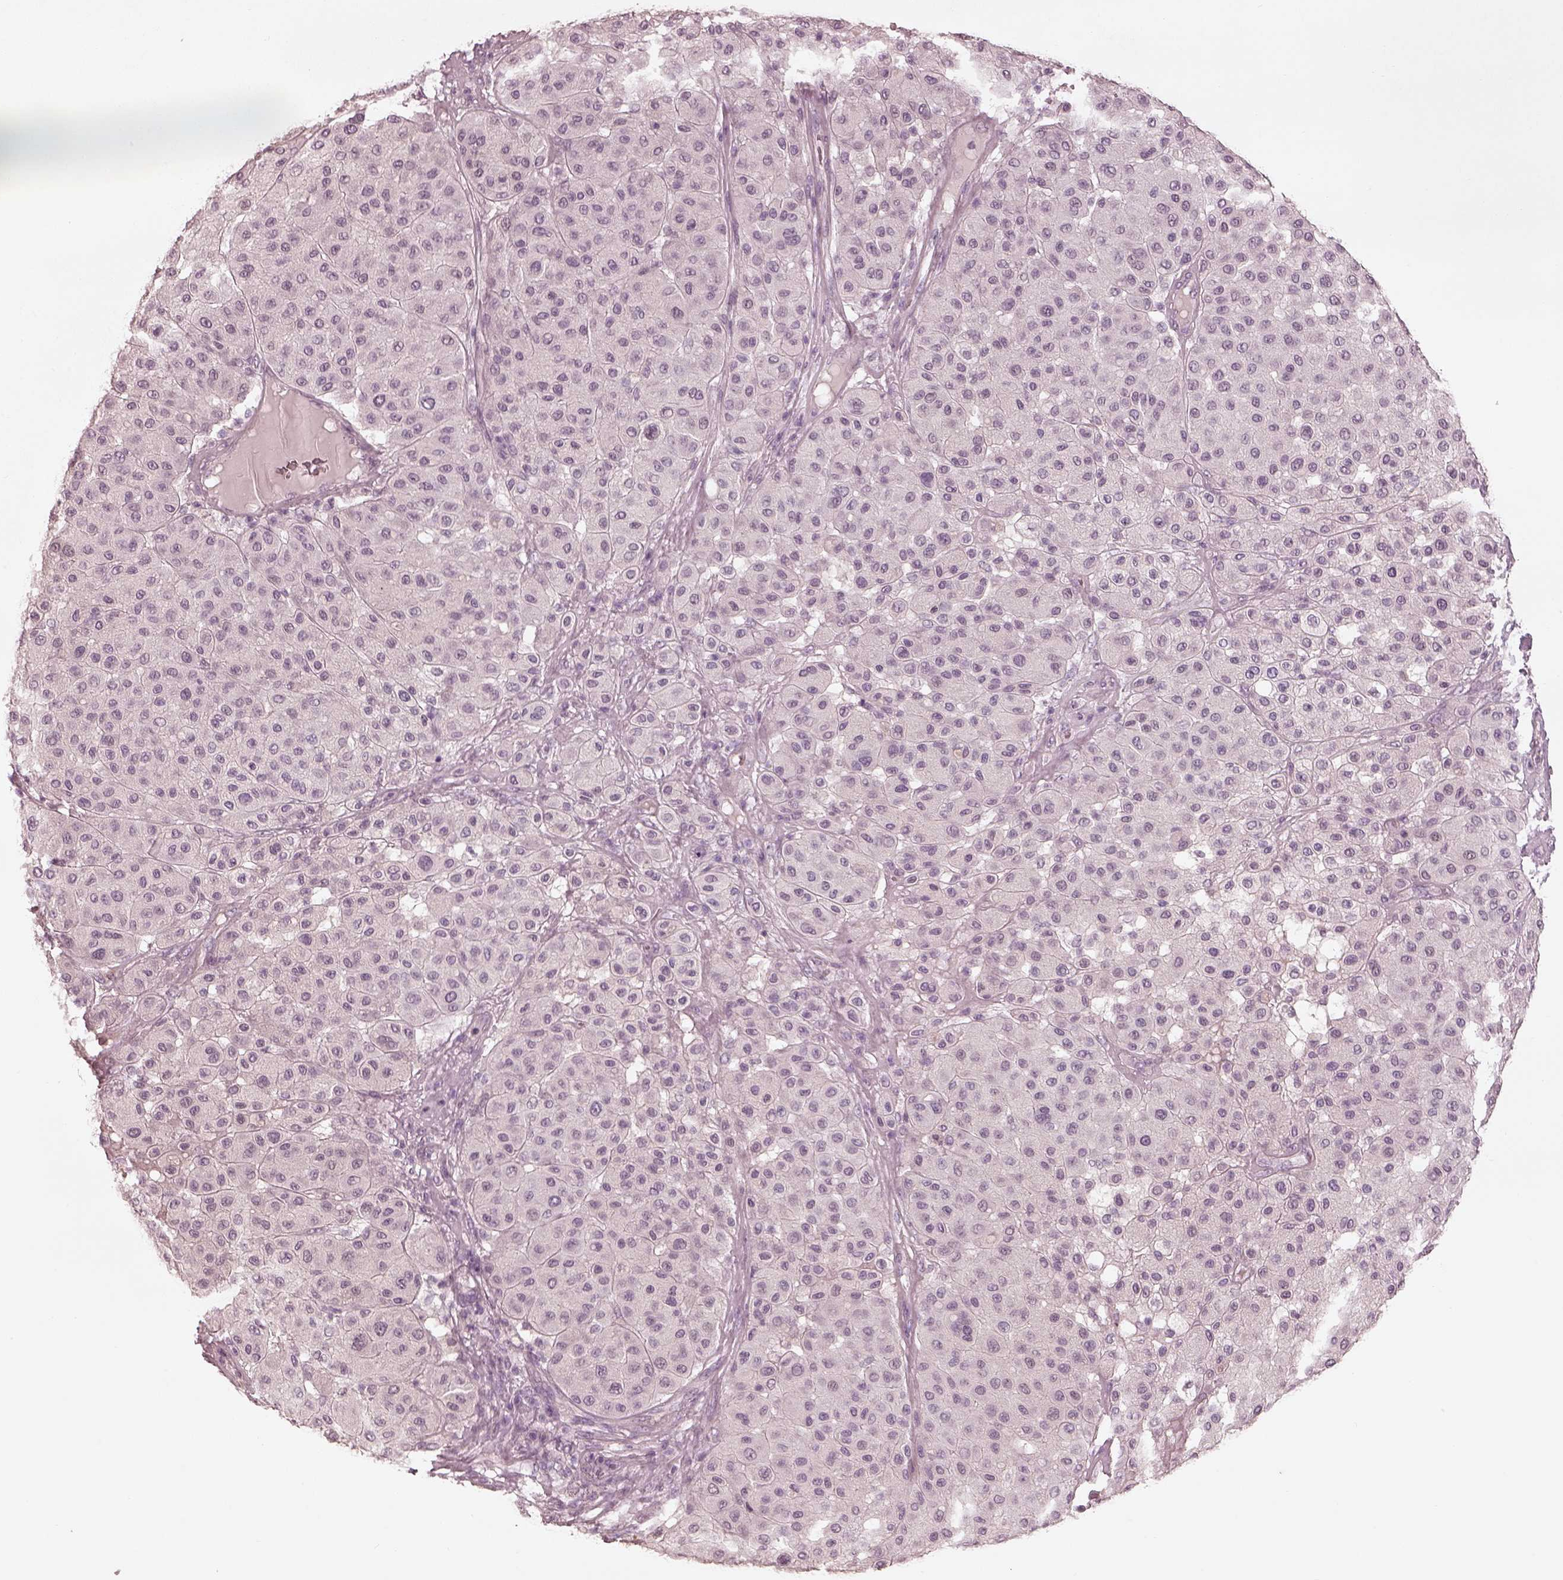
{"staining": {"intensity": "negative", "quantity": "none", "location": "none"}, "tissue": "melanoma", "cell_type": "Tumor cells", "image_type": "cancer", "snomed": [{"axis": "morphology", "description": "Malignant melanoma, Metastatic site"}, {"axis": "topography", "description": "Smooth muscle"}], "caption": "Immunohistochemical staining of human melanoma shows no significant expression in tumor cells.", "gene": "ADRB3", "patient": {"sex": "male", "age": 41}}